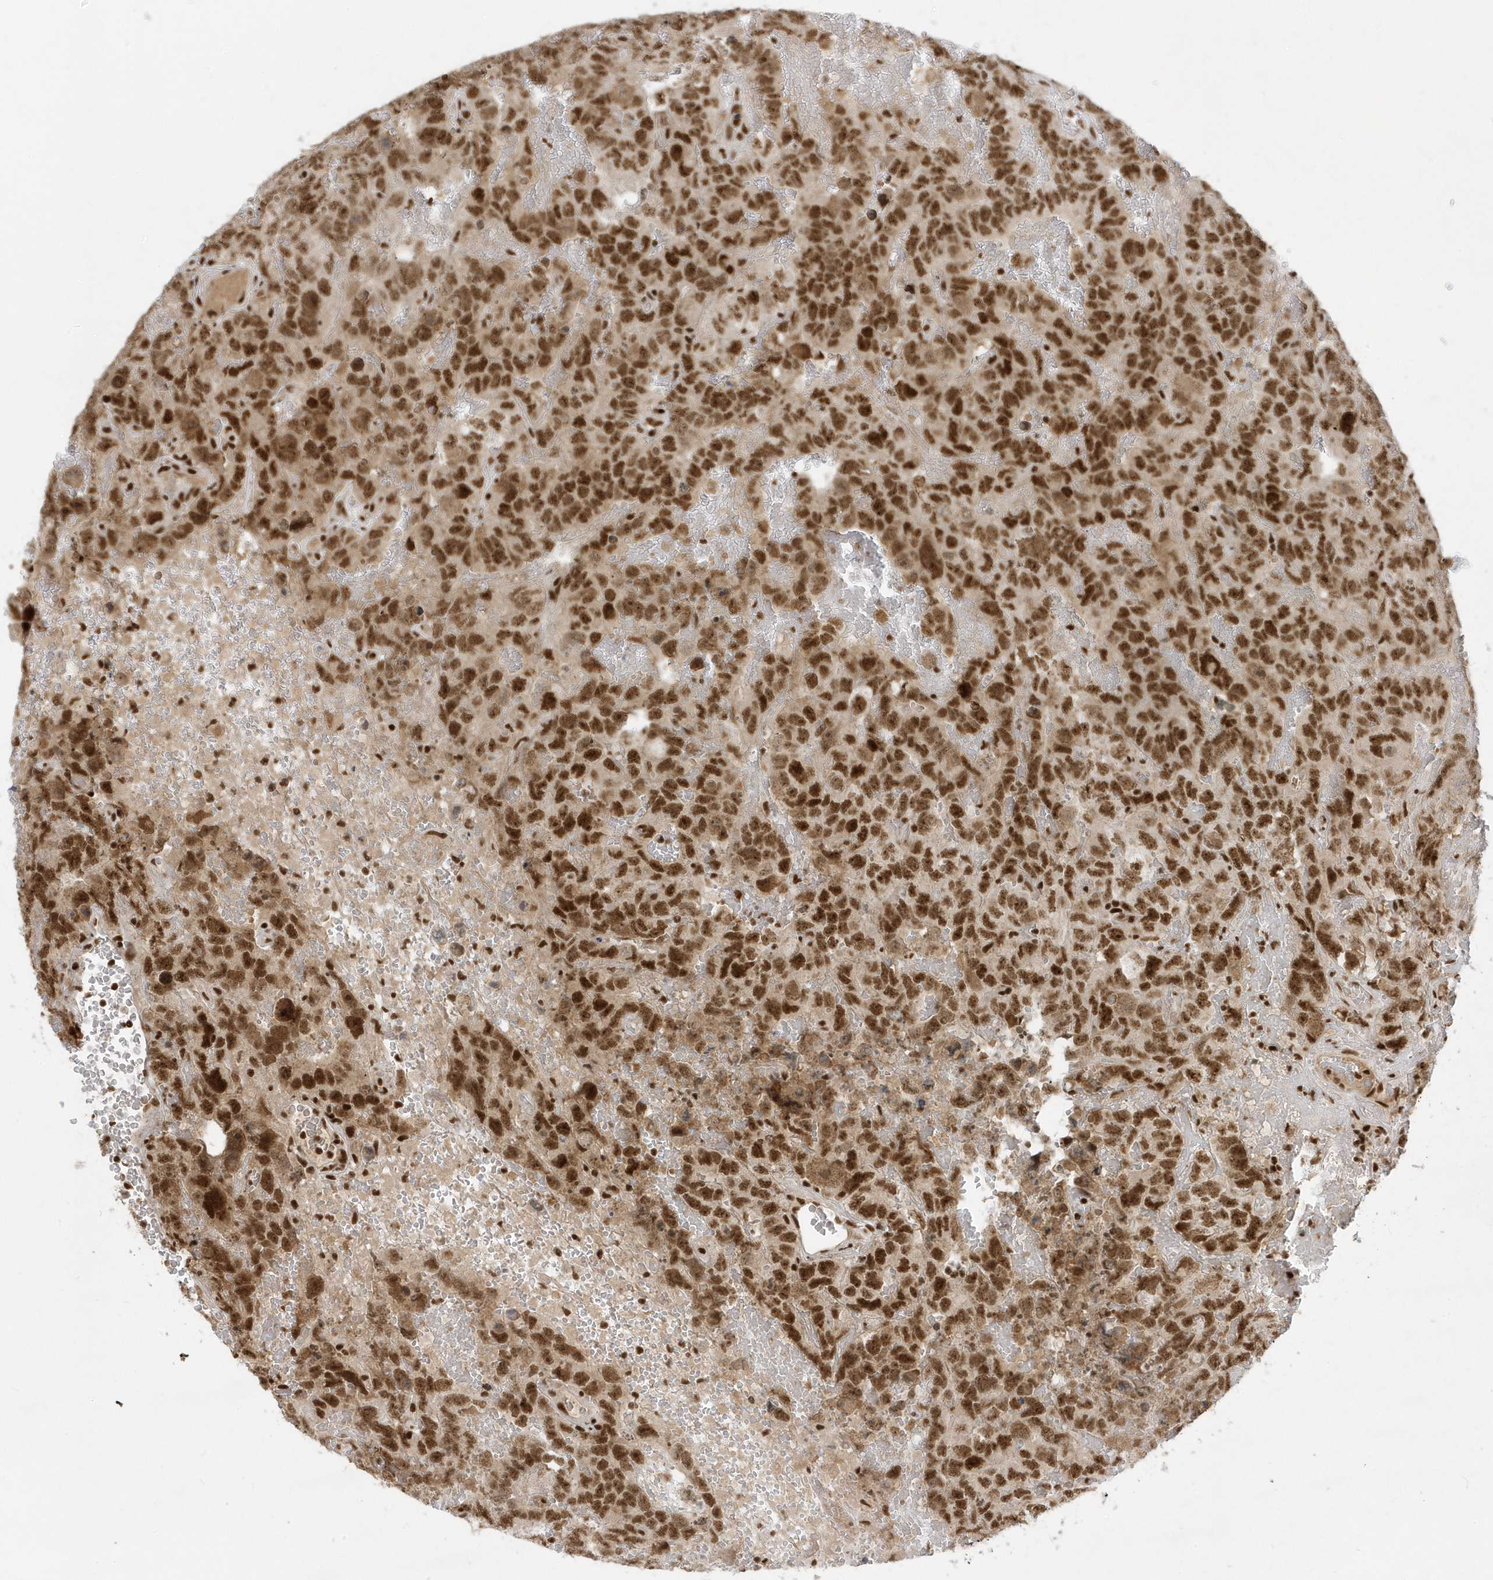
{"staining": {"intensity": "strong", "quantity": ">75%", "location": "nuclear"}, "tissue": "testis cancer", "cell_type": "Tumor cells", "image_type": "cancer", "snomed": [{"axis": "morphology", "description": "Carcinoma, Embryonal, NOS"}, {"axis": "topography", "description": "Testis"}], "caption": "Tumor cells show high levels of strong nuclear positivity in about >75% of cells in testis cancer (embryonal carcinoma).", "gene": "PPIL2", "patient": {"sex": "male", "age": 45}}